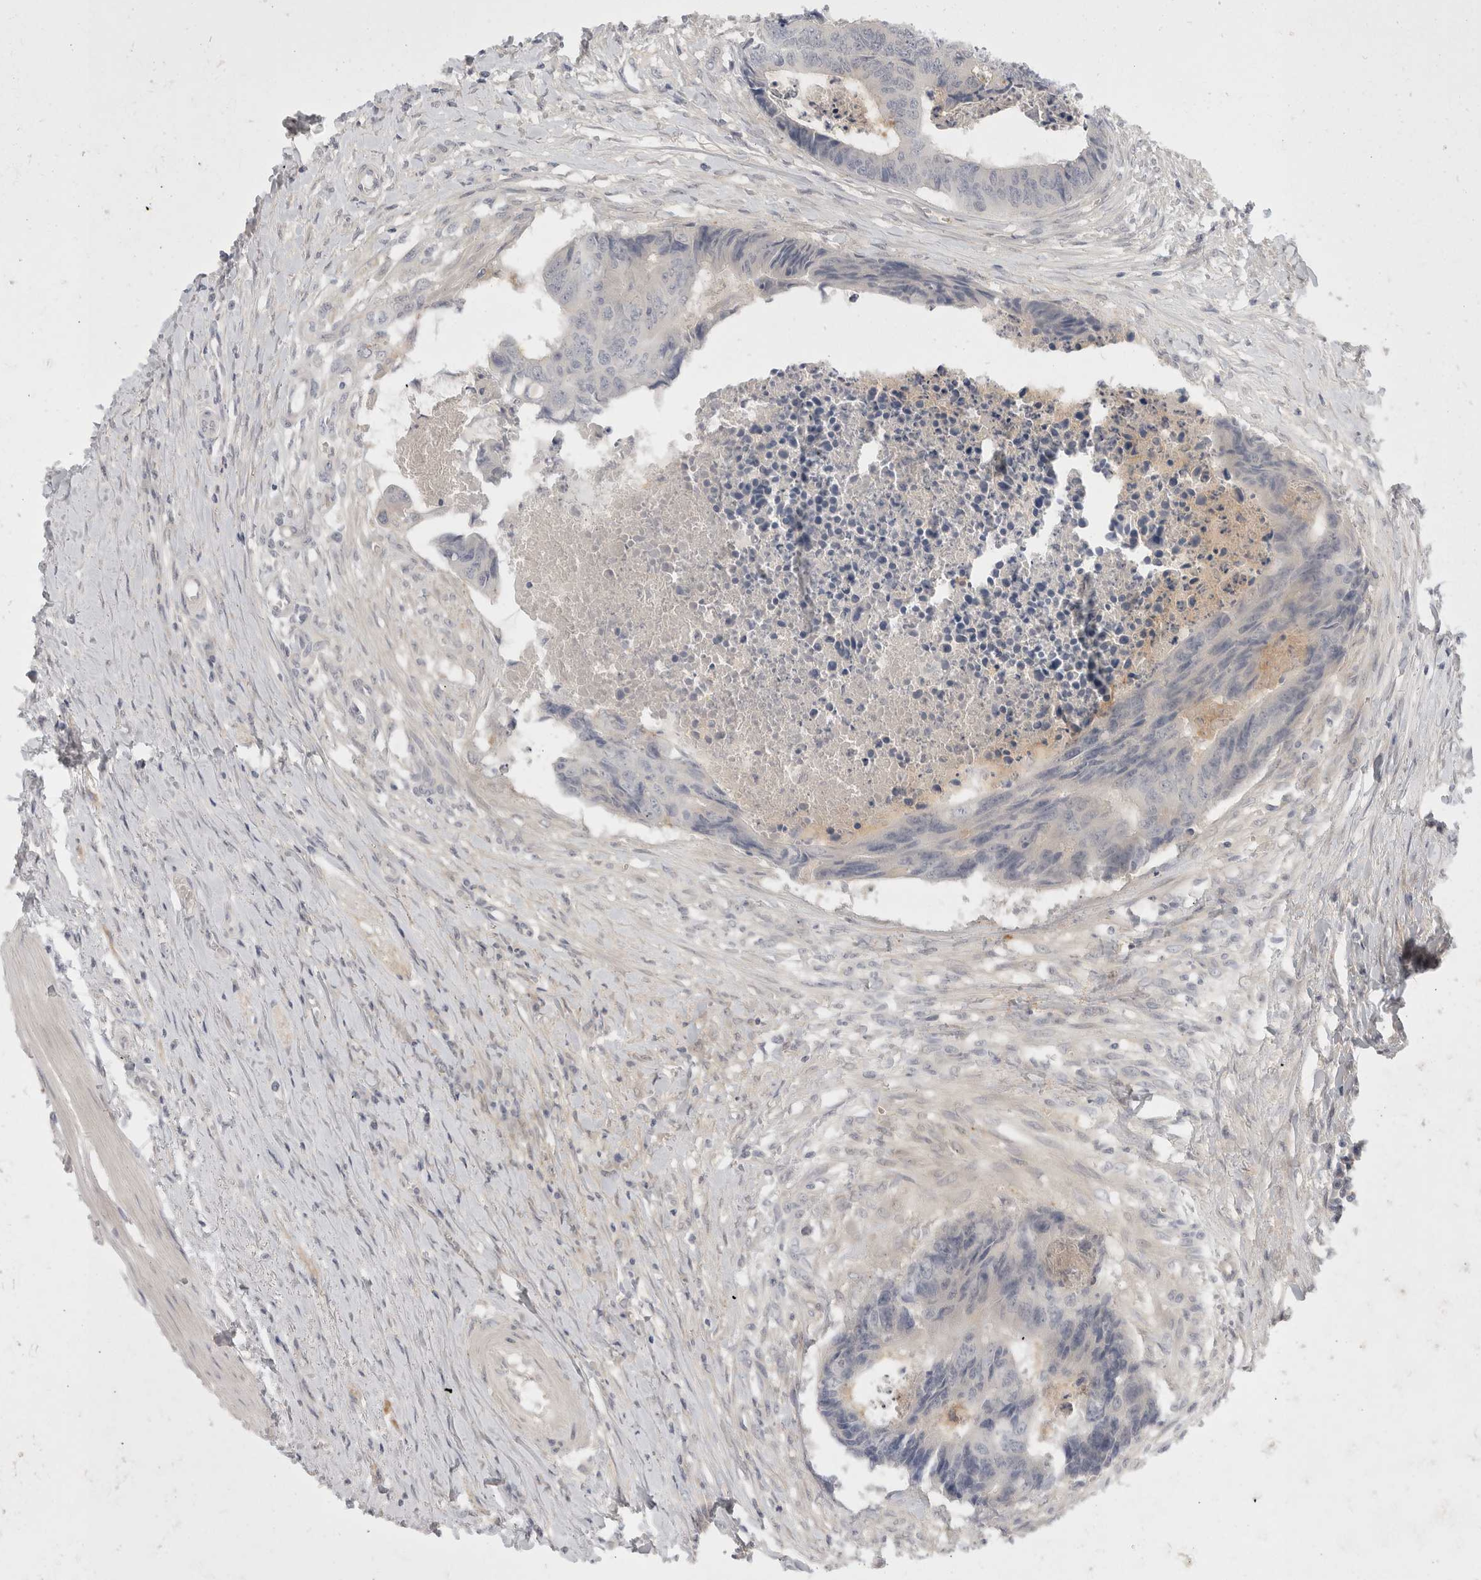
{"staining": {"intensity": "negative", "quantity": "none", "location": "none"}, "tissue": "colorectal cancer", "cell_type": "Tumor cells", "image_type": "cancer", "snomed": [{"axis": "morphology", "description": "Adenocarcinoma, NOS"}, {"axis": "topography", "description": "Rectum"}], "caption": "Protein analysis of colorectal adenocarcinoma demonstrates no significant staining in tumor cells.", "gene": "TOM1L2", "patient": {"sex": "male", "age": 84}}